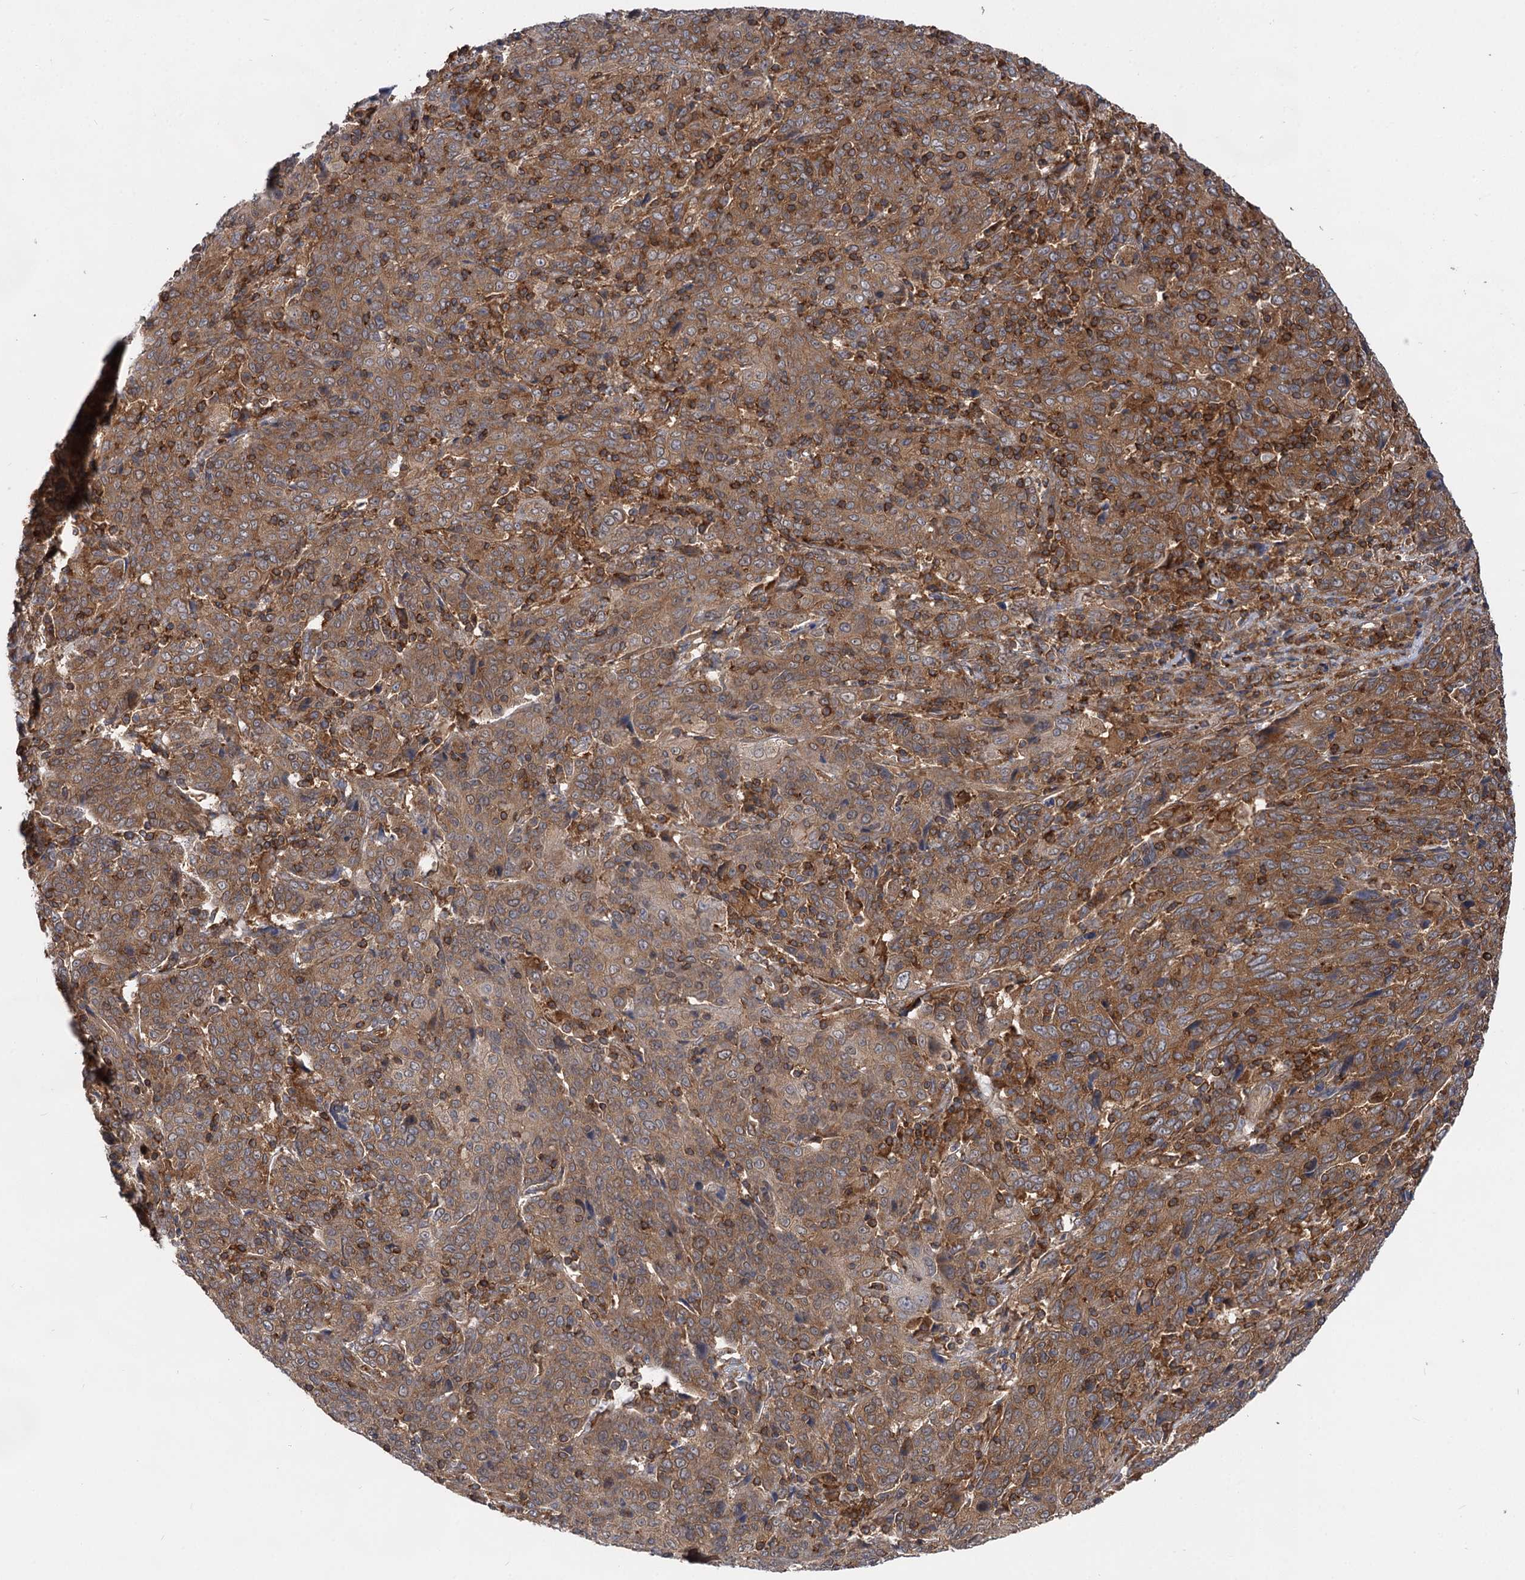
{"staining": {"intensity": "moderate", "quantity": ">75%", "location": "cytoplasmic/membranous"}, "tissue": "cervical cancer", "cell_type": "Tumor cells", "image_type": "cancer", "snomed": [{"axis": "morphology", "description": "Squamous cell carcinoma, NOS"}, {"axis": "topography", "description": "Cervix"}], "caption": "Cervical squamous cell carcinoma tissue demonstrates moderate cytoplasmic/membranous staining in about >75% of tumor cells, visualized by immunohistochemistry. The staining was performed using DAB, with brown indicating positive protein expression. Nuclei are stained blue with hematoxylin.", "gene": "PACS1", "patient": {"sex": "female", "age": 67}}